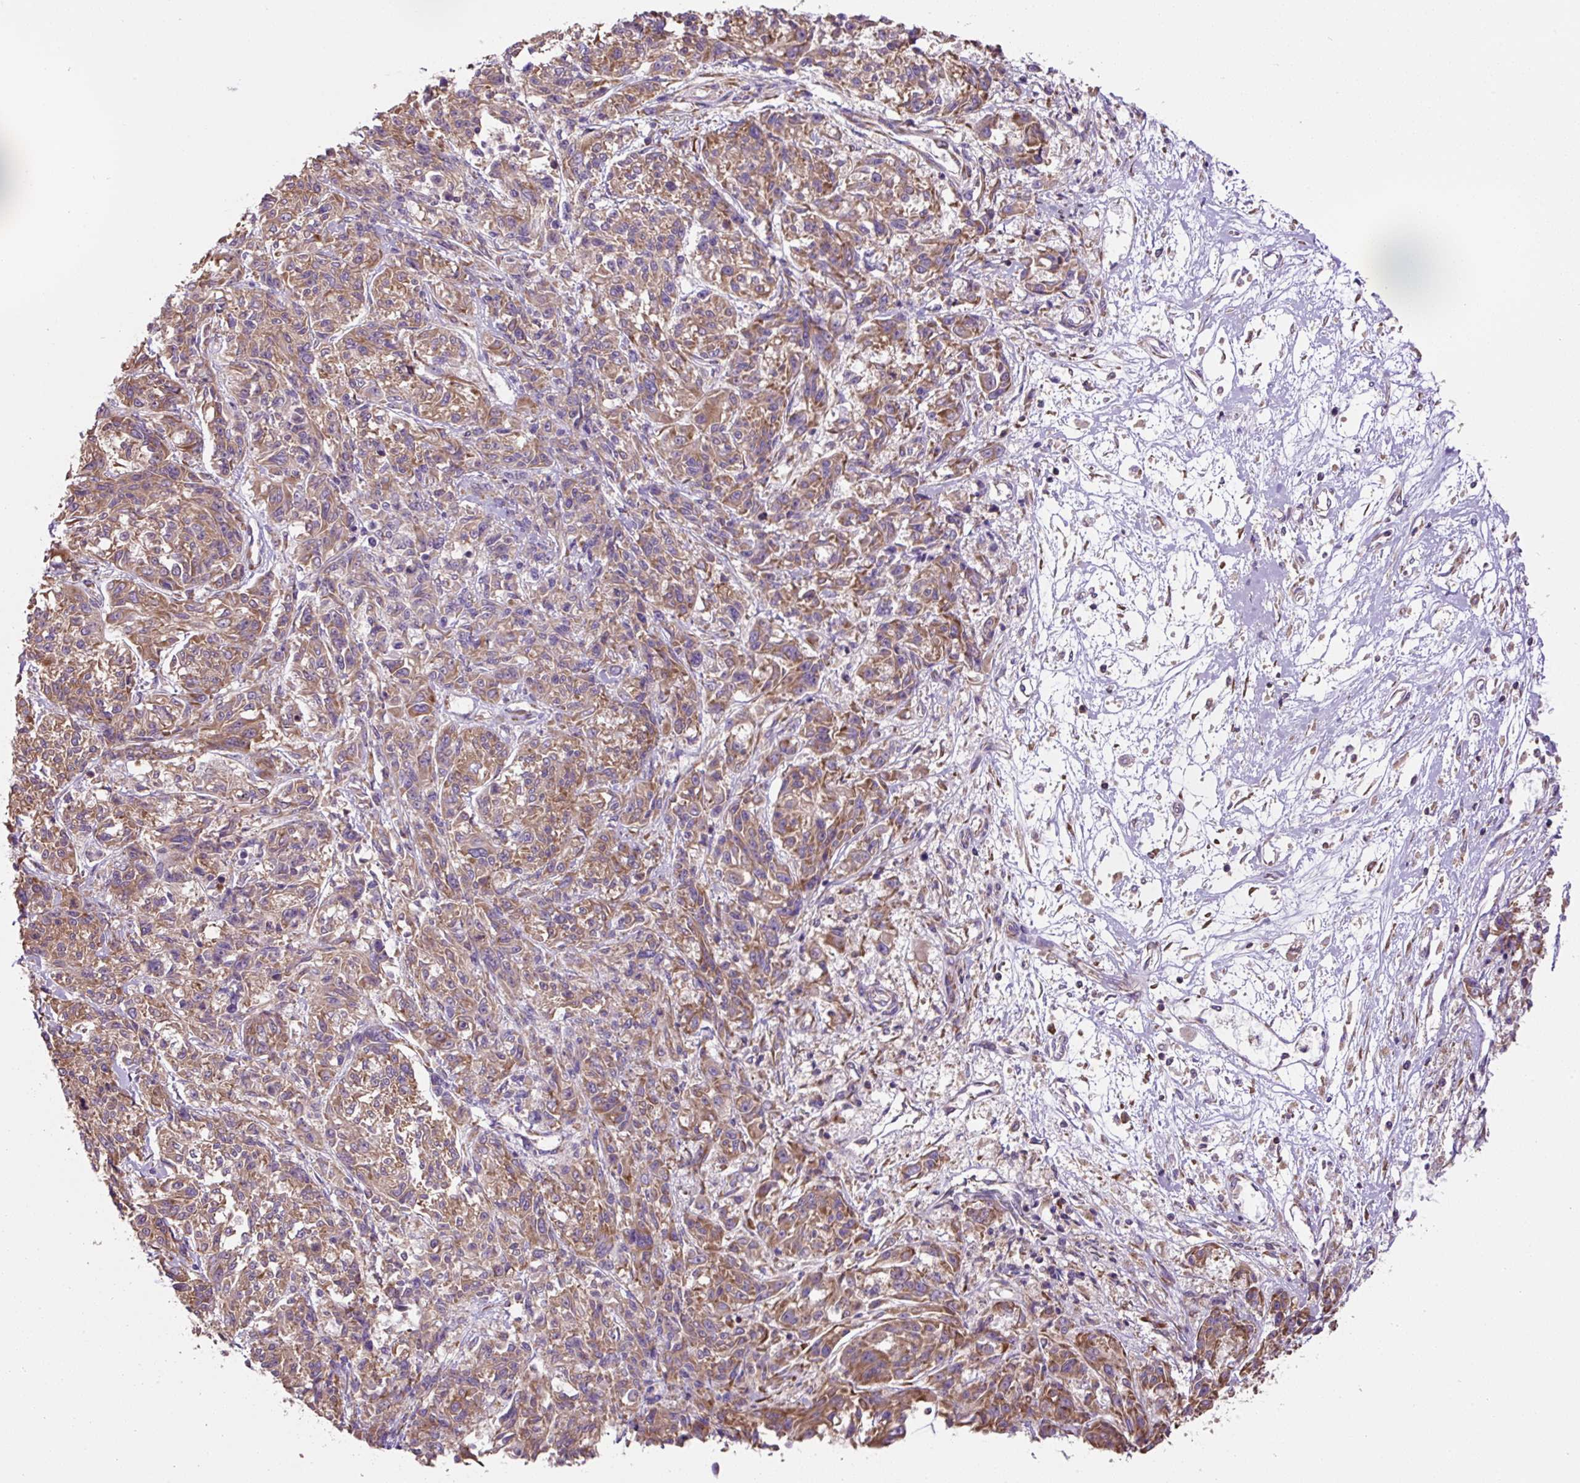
{"staining": {"intensity": "moderate", "quantity": ">75%", "location": "cytoplasmic/membranous"}, "tissue": "melanoma", "cell_type": "Tumor cells", "image_type": "cancer", "snomed": [{"axis": "morphology", "description": "Malignant melanoma, NOS"}, {"axis": "topography", "description": "Skin"}], "caption": "Tumor cells show medium levels of moderate cytoplasmic/membranous staining in approximately >75% of cells in melanoma. (DAB = brown stain, brightfield microscopy at high magnification).", "gene": "RPS23", "patient": {"sex": "male", "age": 53}}